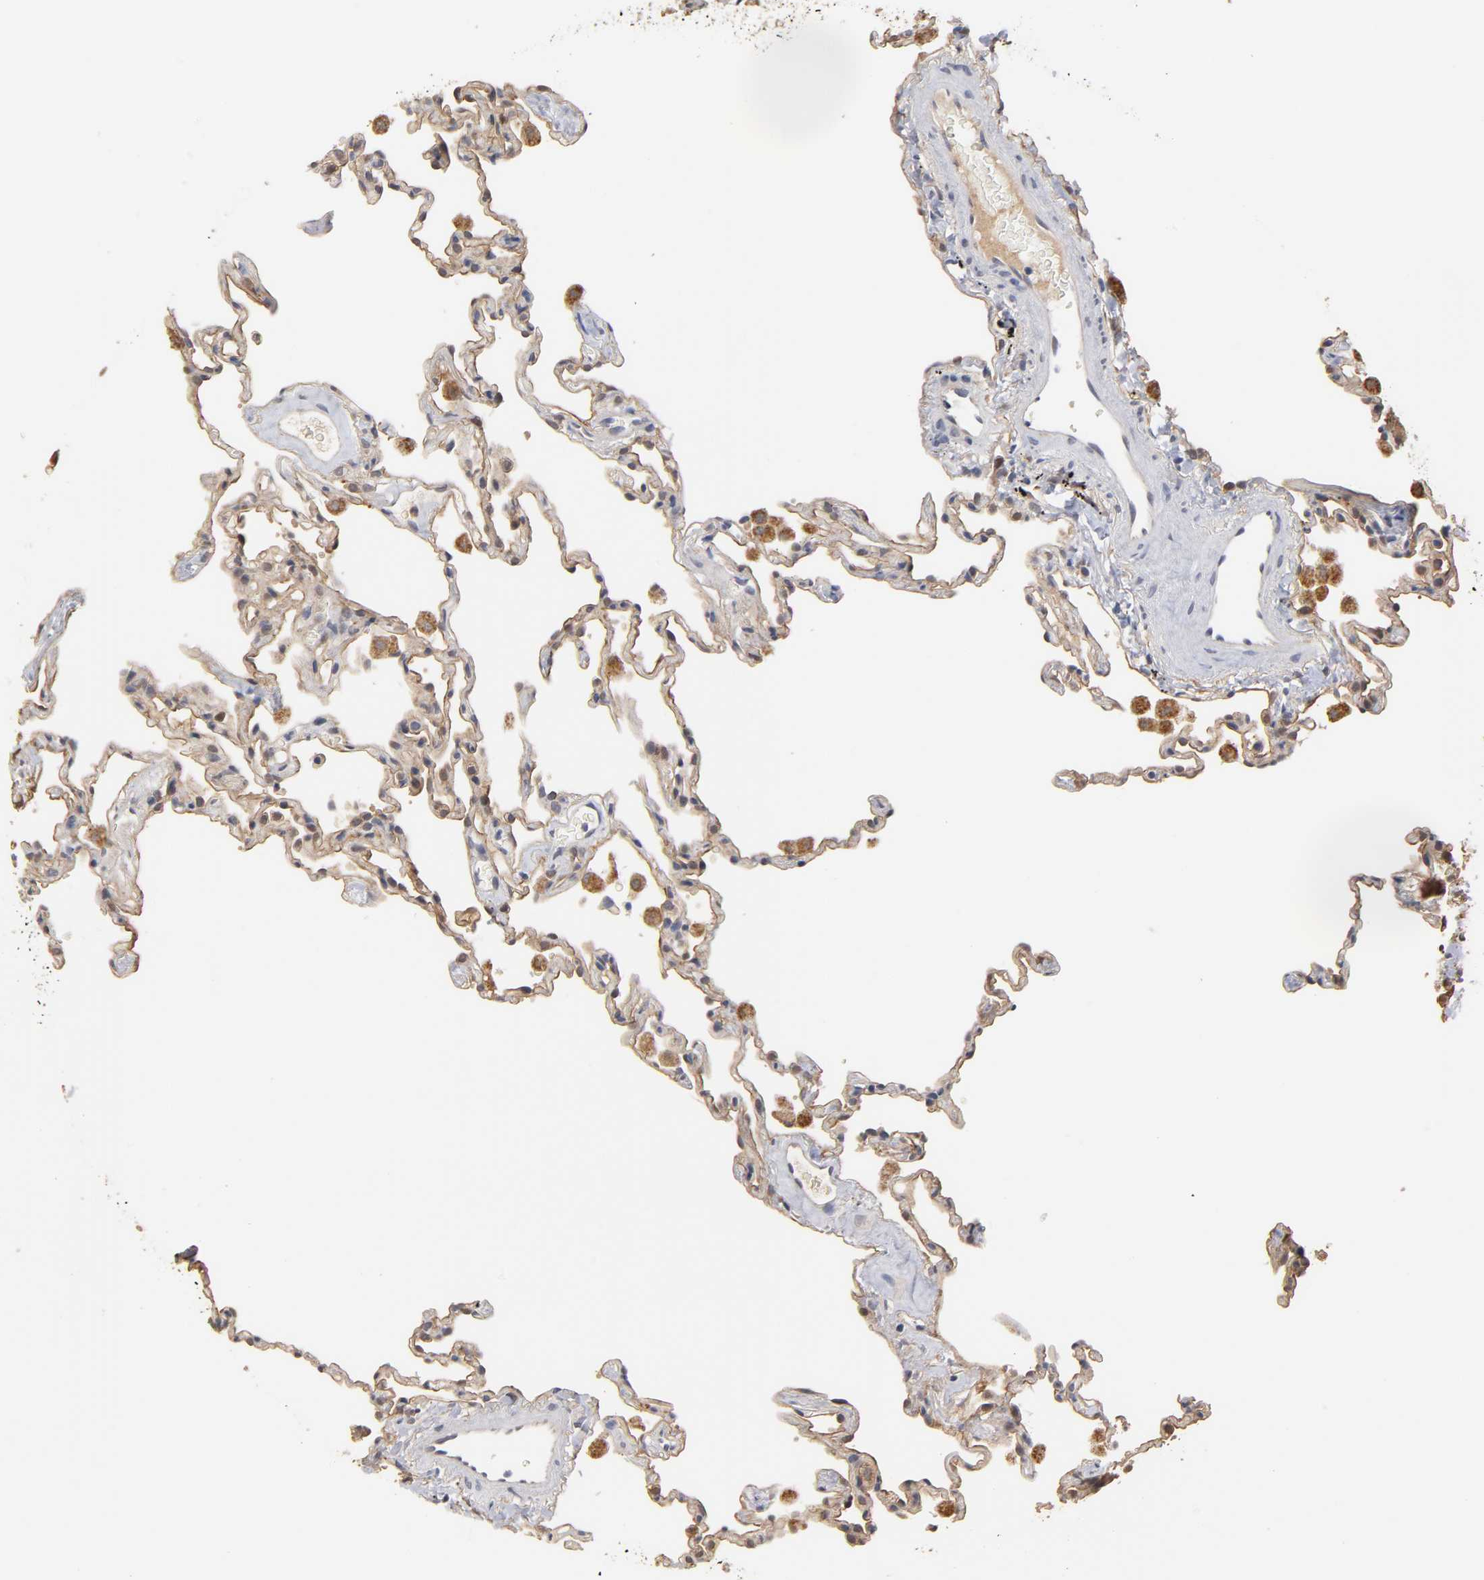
{"staining": {"intensity": "moderate", "quantity": ">75%", "location": "cytoplasmic/membranous,nuclear"}, "tissue": "lung", "cell_type": "Alveolar cells", "image_type": "normal", "snomed": [{"axis": "morphology", "description": "Normal tissue, NOS"}, {"axis": "morphology", "description": "Soft tissue tumor metastatic"}, {"axis": "topography", "description": "Lung"}], "caption": "Protein analysis of unremarkable lung shows moderate cytoplasmic/membranous,nuclear positivity in about >75% of alveolar cells.", "gene": "GSTZ1", "patient": {"sex": "male", "age": 59}}